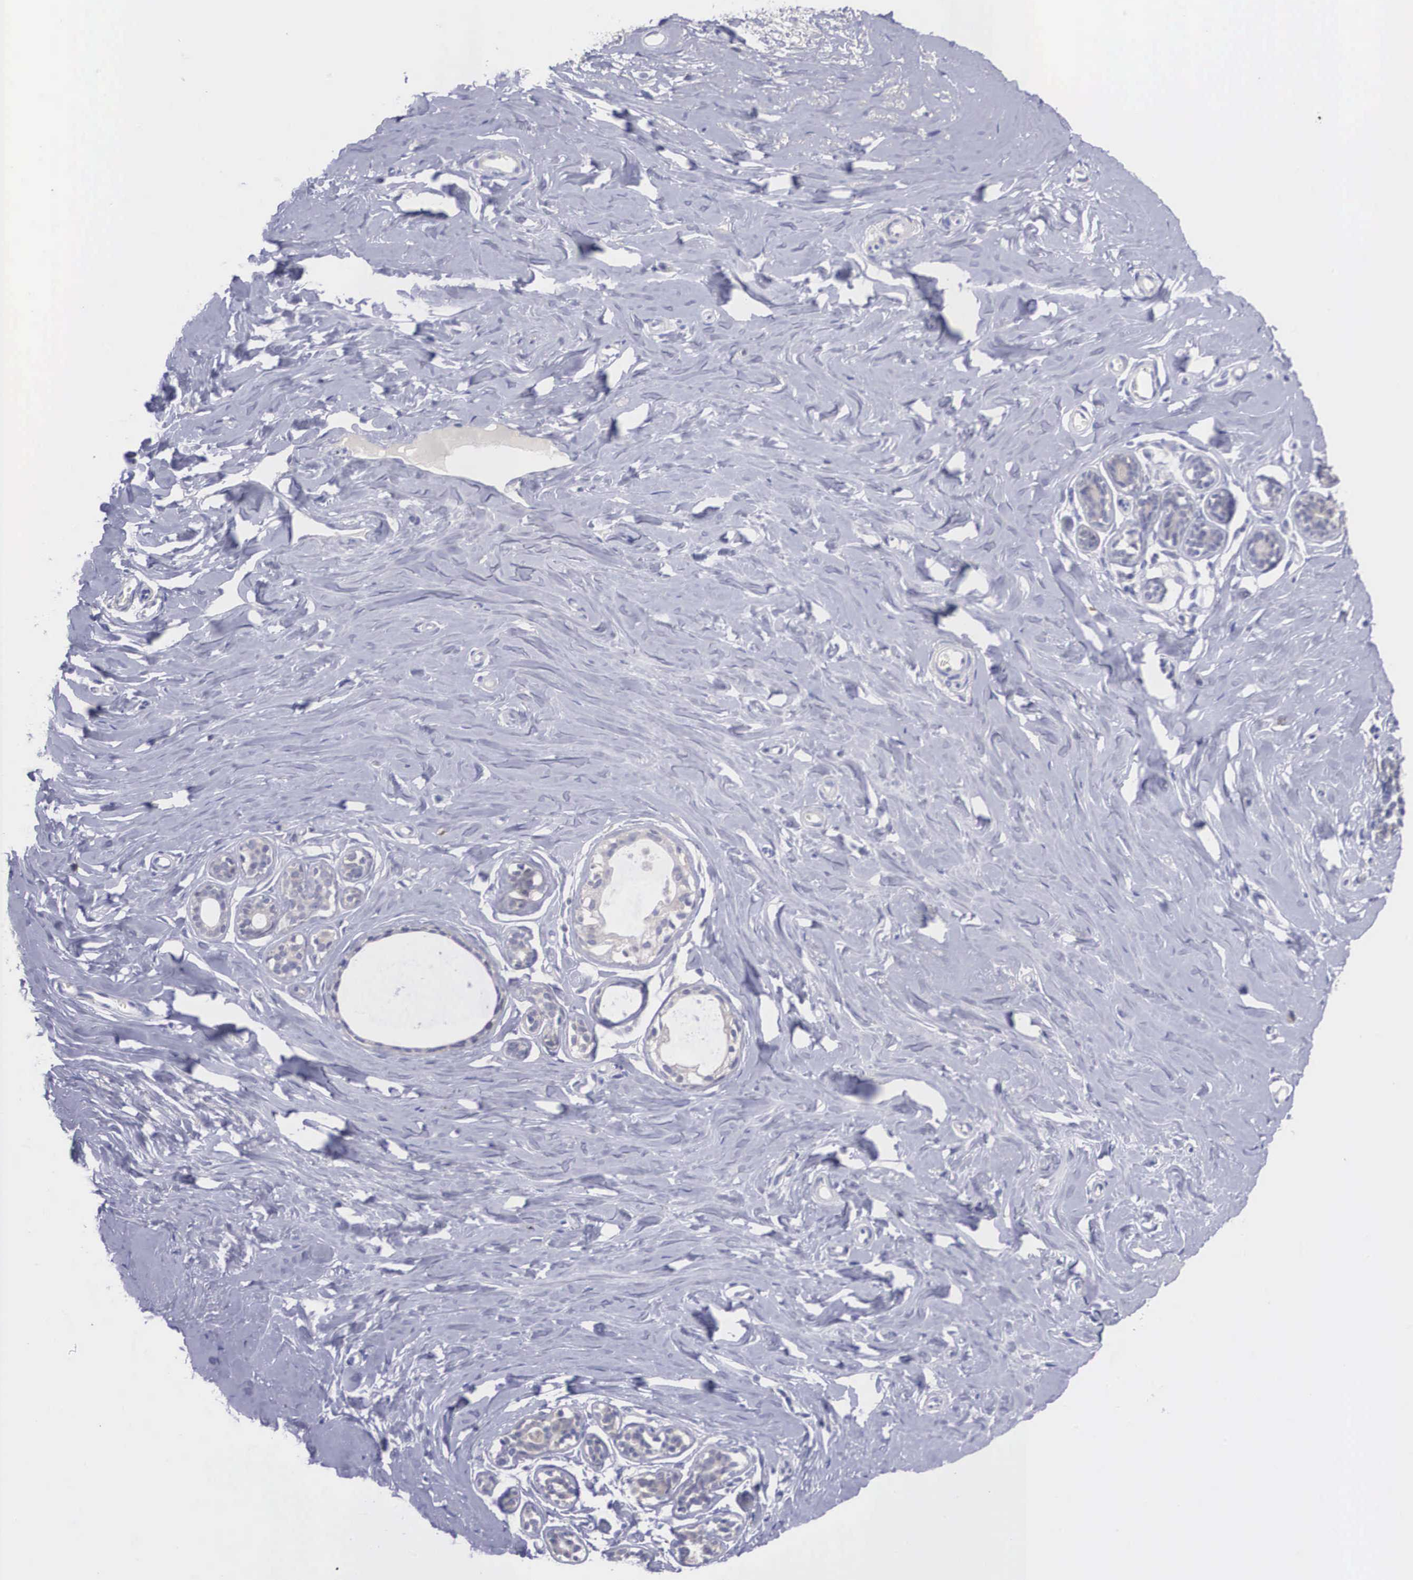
{"staining": {"intensity": "negative", "quantity": "none", "location": "none"}, "tissue": "breast", "cell_type": "Adipocytes", "image_type": "normal", "snomed": [{"axis": "morphology", "description": "Normal tissue, NOS"}, {"axis": "topography", "description": "Breast"}], "caption": "This is a histopathology image of immunohistochemistry (IHC) staining of normal breast, which shows no expression in adipocytes.", "gene": "REPS2", "patient": {"sex": "female", "age": 45}}